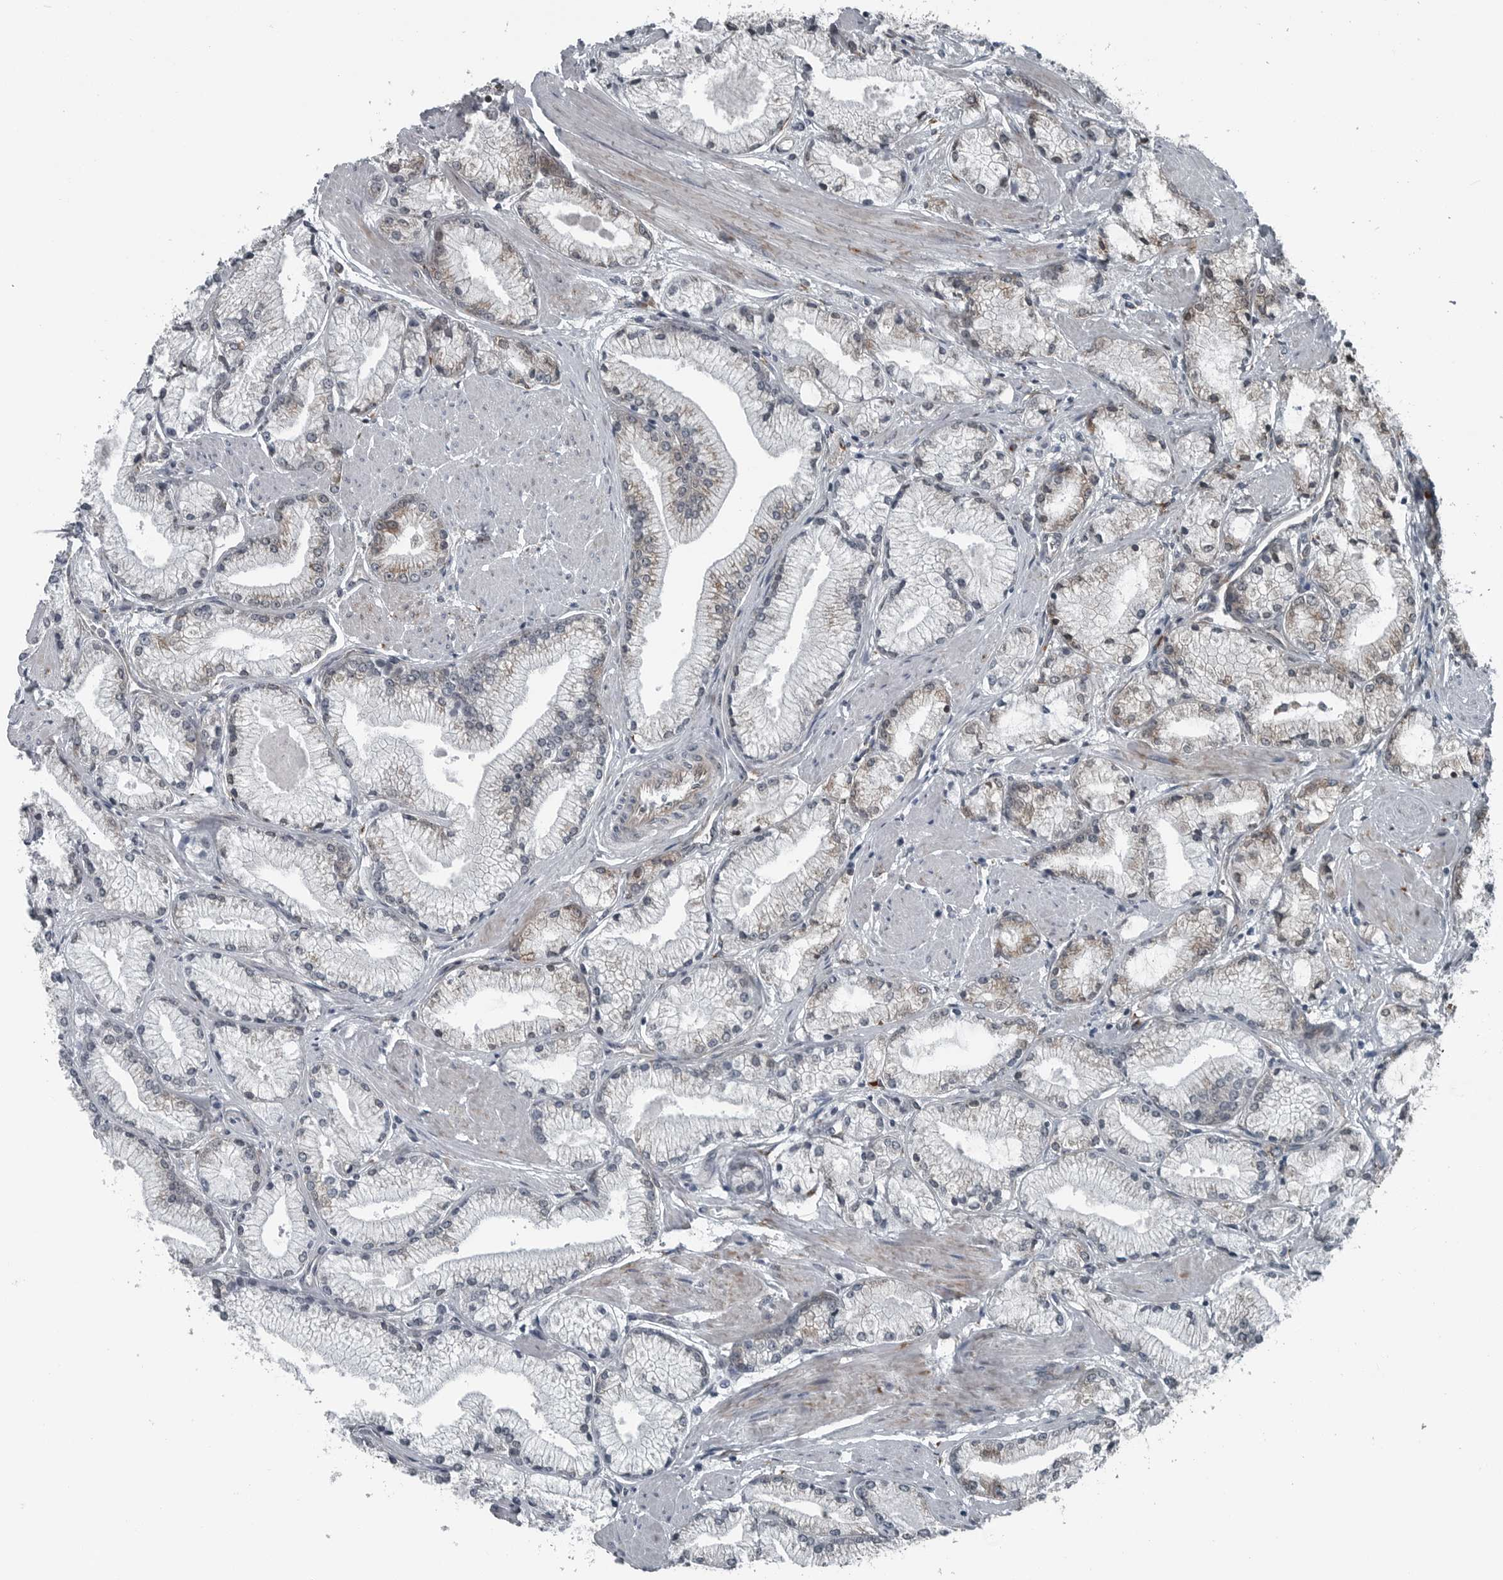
{"staining": {"intensity": "moderate", "quantity": "<25%", "location": "cytoplasmic/membranous"}, "tissue": "prostate cancer", "cell_type": "Tumor cells", "image_type": "cancer", "snomed": [{"axis": "morphology", "description": "Adenocarcinoma, High grade"}, {"axis": "topography", "description": "Prostate"}], "caption": "Immunohistochemistry (IHC) of human prostate cancer shows low levels of moderate cytoplasmic/membranous expression in about <25% of tumor cells. The protein of interest is shown in brown color, while the nuclei are stained blue.", "gene": "CEP85", "patient": {"sex": "male", "age": 50}}